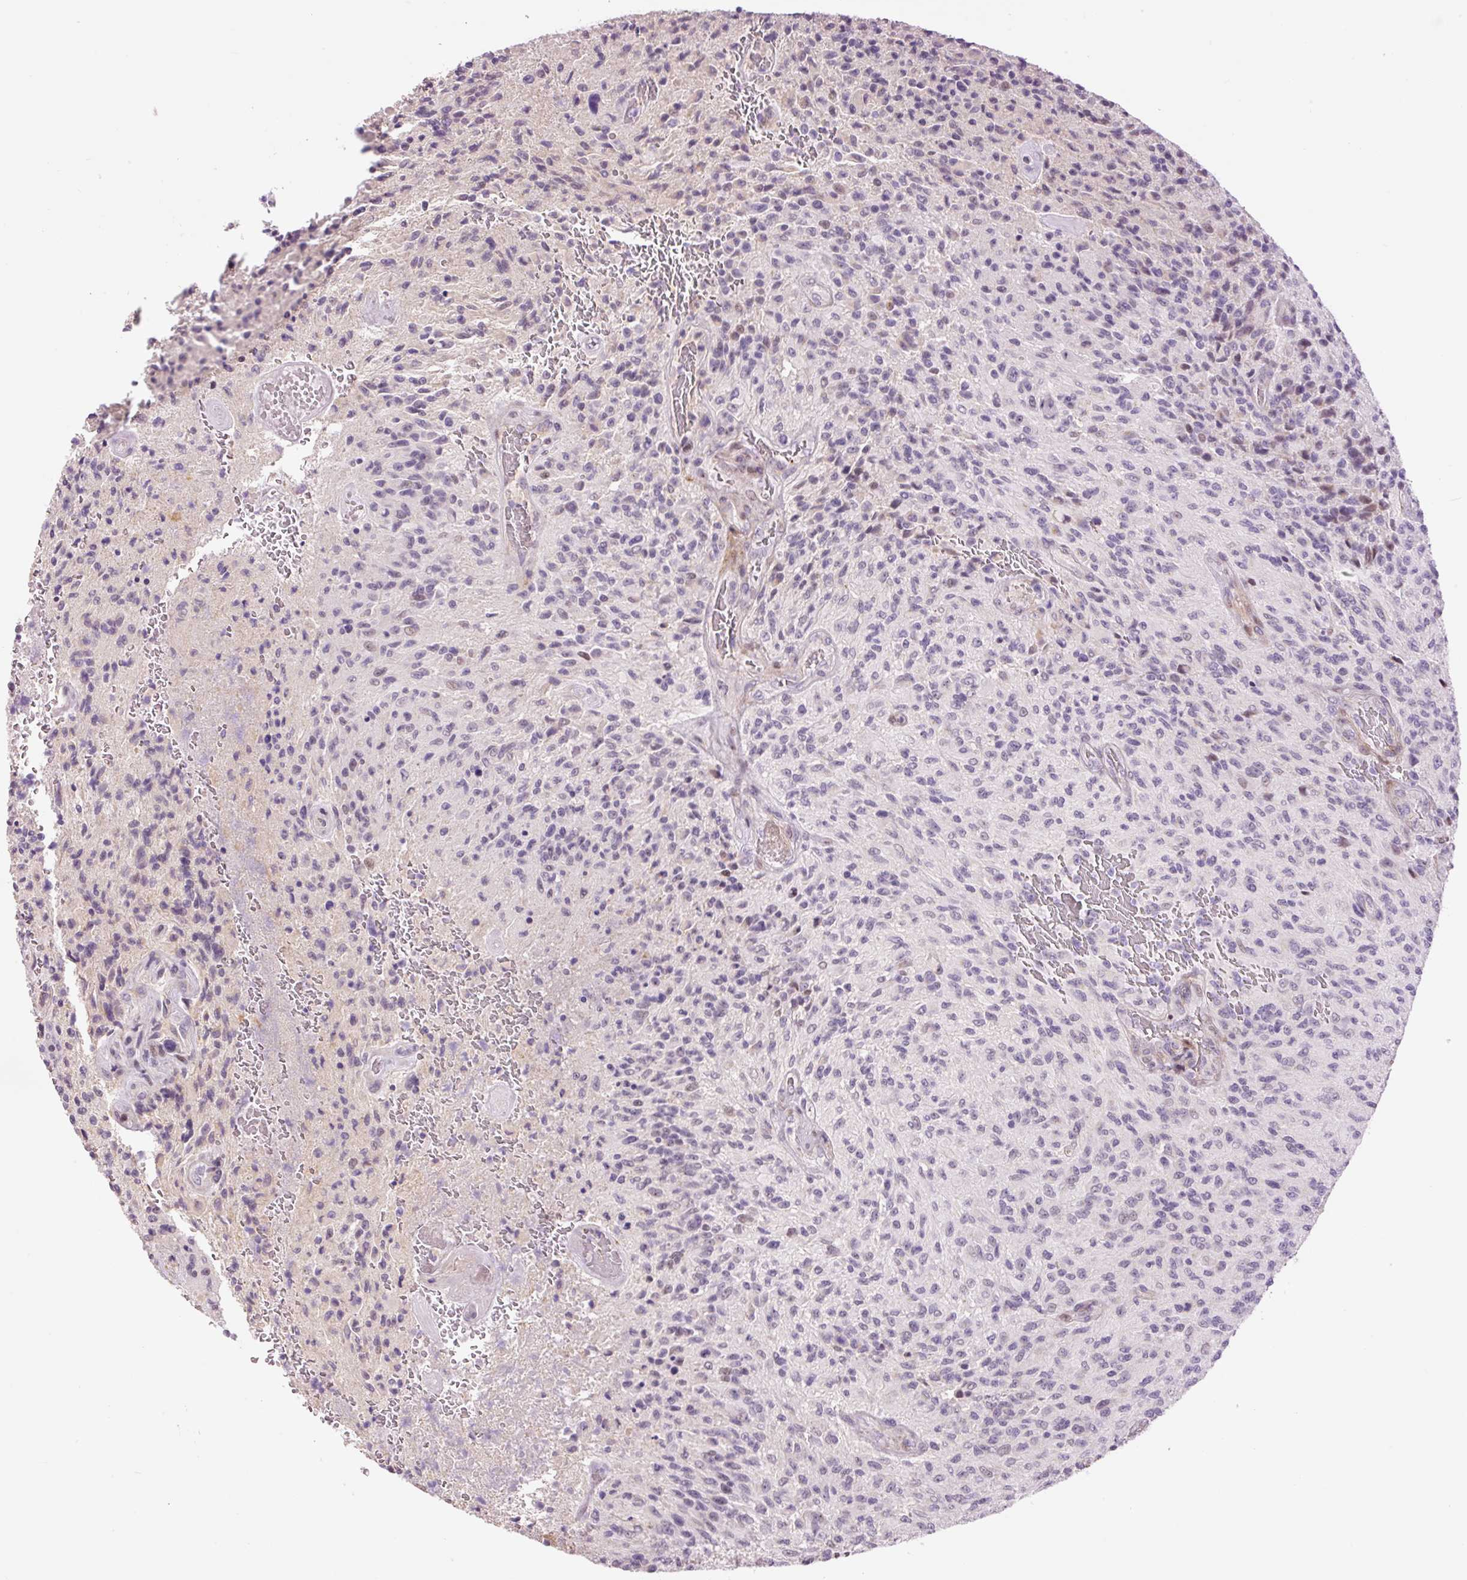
{"staining": {"intensity": "negative", "quantity": "none", "location": "none"}, "tissue": "glioma", "cell_type": "Tumor cells", "image_type": "cancer", "snomed": [{"axis": "morphology", "description": "Normal tissue, NOS"}, {"axis": "morphology", "description": "Glioma, malignant, High grade"}, {"axis": "topography", "description": "Cerebral cortex"}], "caption": "Immunohistochemistry (IHC) photomicrograph of glioma stained for a protein (brown), which exhibits no expression in tumor cells.", "gene": "HNF1A", "patient": {"sex": "male", "age": 56}}